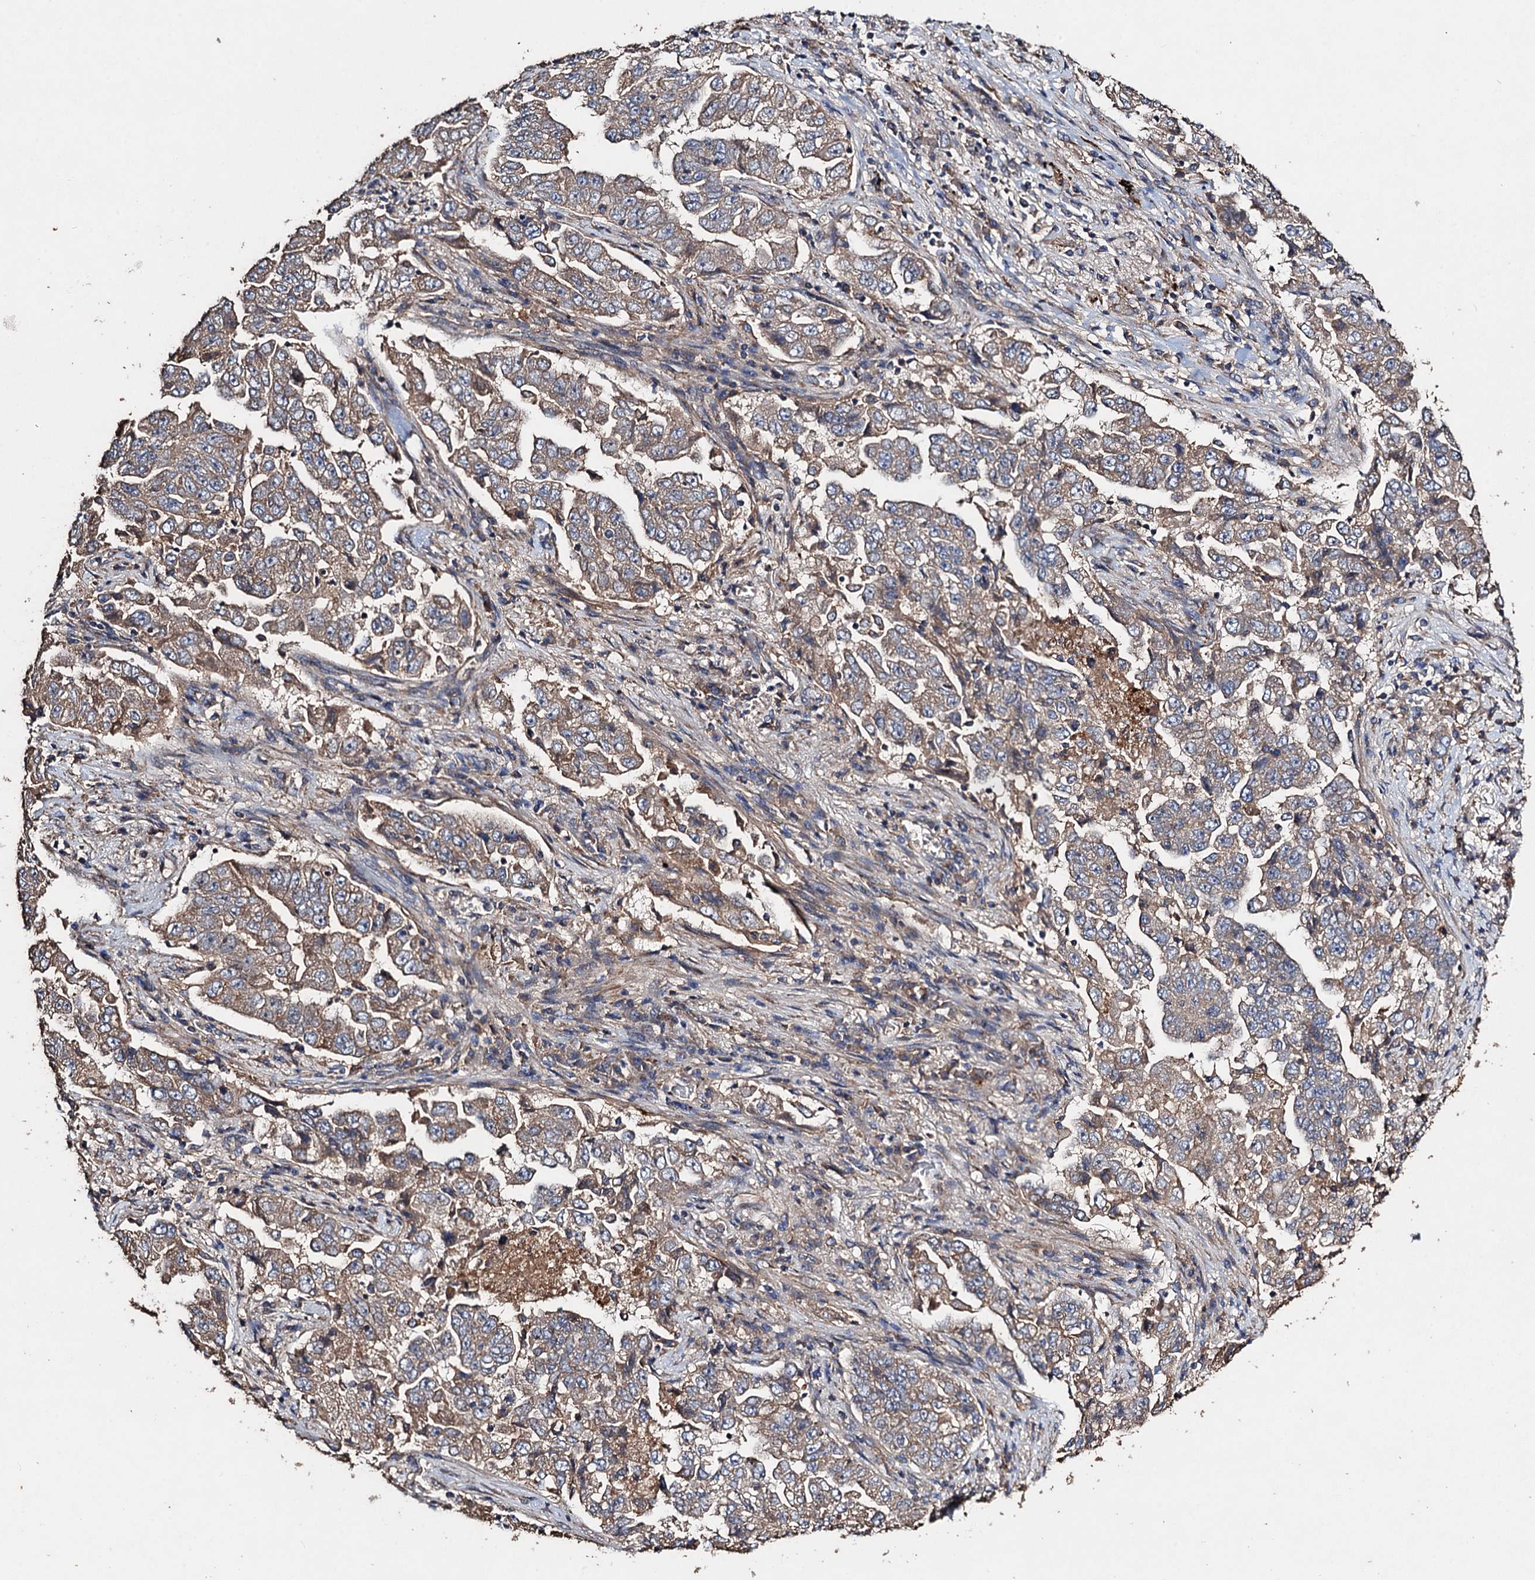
{"staining": {"intensity": "weak", "quantity": ">75%", "location": "cytoplasmic/membranous"}, "tissue": "lung cancer", "cell_type": "Tumor cells", "image_type": "cancer", "snomed": [{"axis": "morphology", "description": "Adenocarcinoma, NOS"}, {"axis": "topography", "description": "Lung"}], "caption": "A histopathology image showing weak cytoplasmic/membranous staining in approximately >75% of tumor cells in lung cancer (adenocarcinoma), as visualized by brown immunohistochemical staining.", "gene": "SCUBE3", "patient": {"sex": "female", "age": 51}}